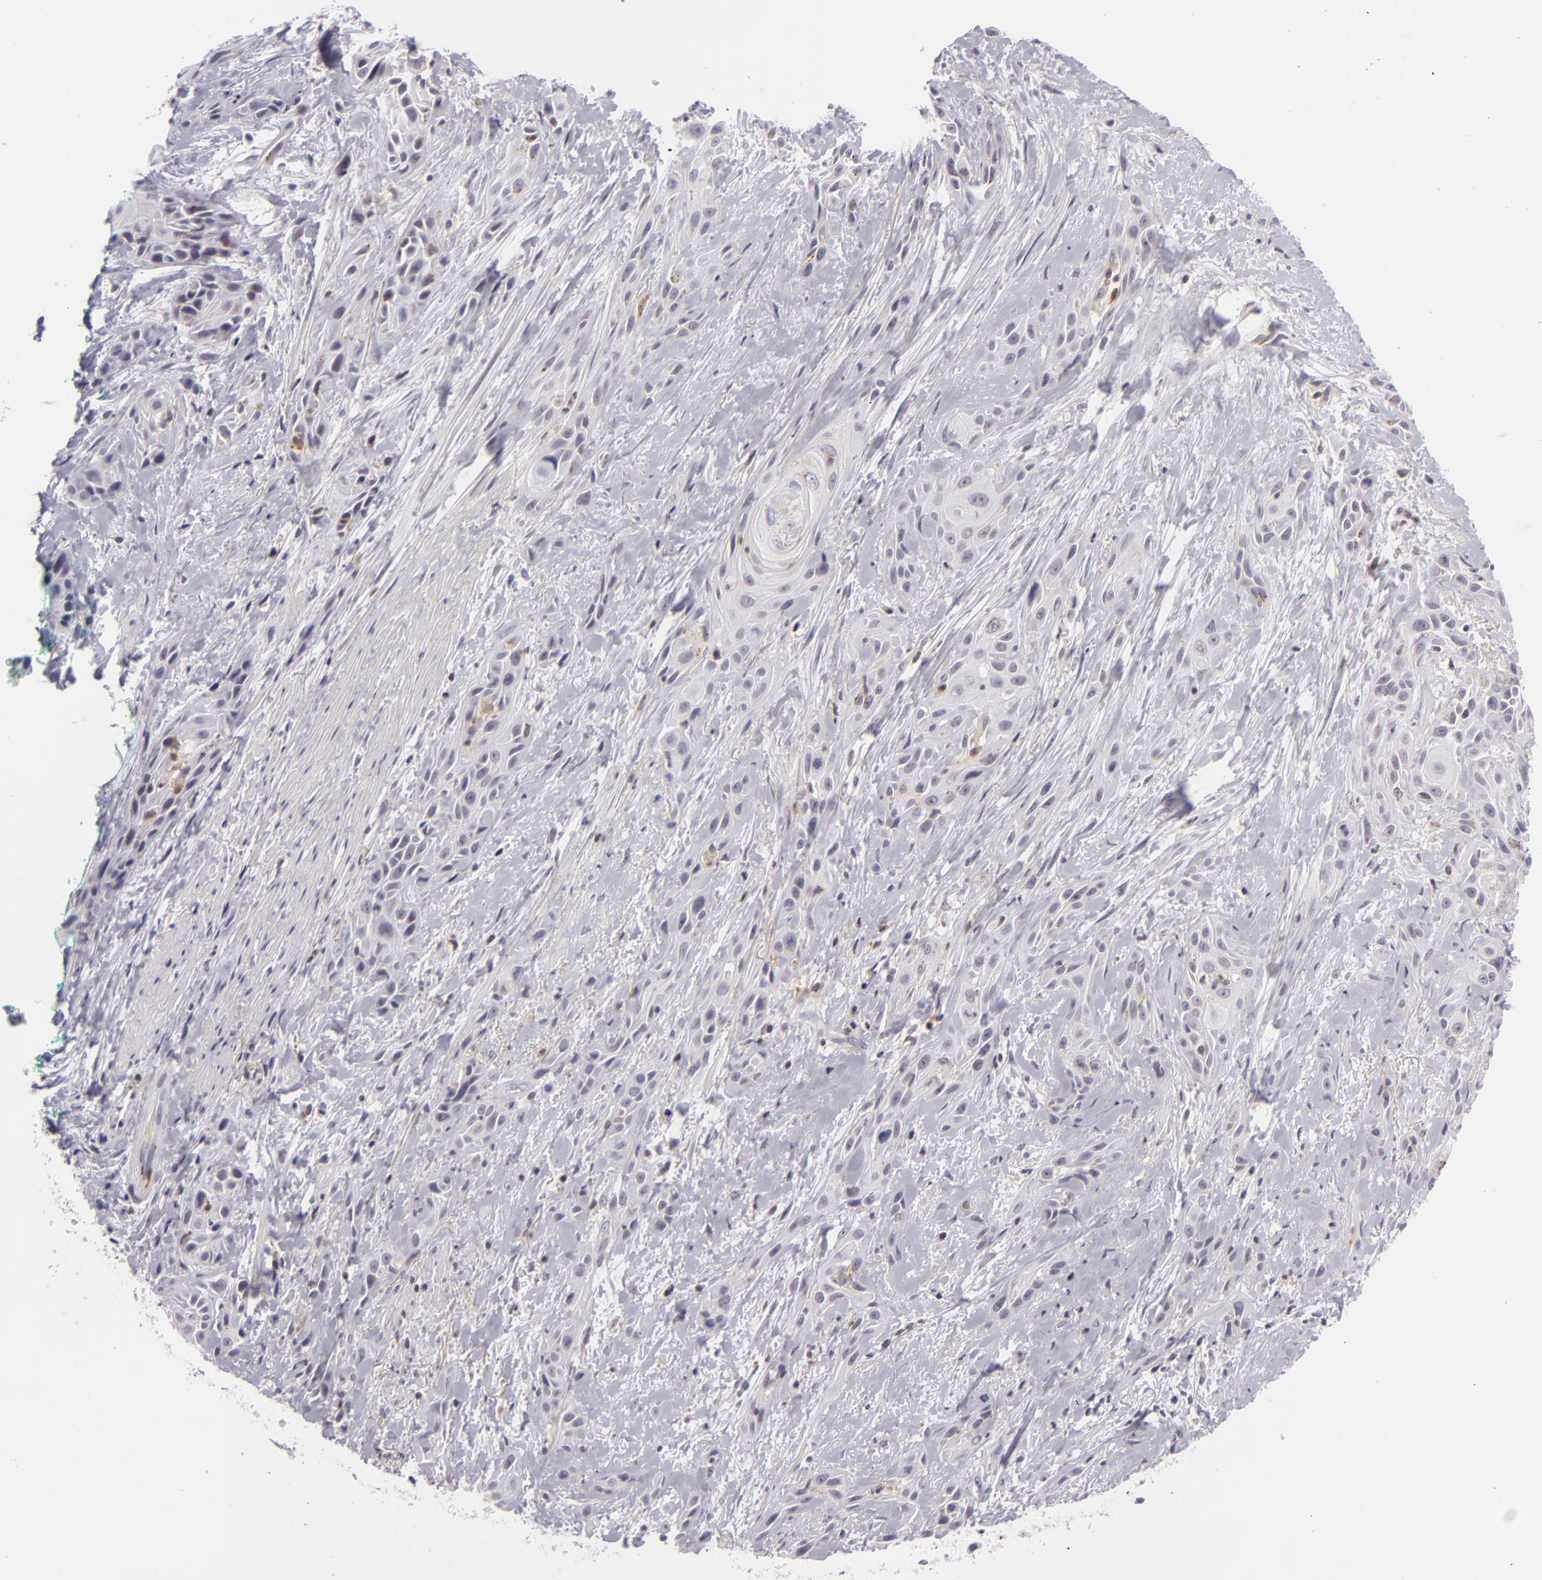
{"staining": {"intensity": "moderate", "quantity": "<25%", "location": "cytoplasmic/membranous"}, "tissue": "skin cancer", "cell_type": "Tumor cells", "image_type": "cancer", "snomed": [{"axis": "morphology", "description": "Squamous cell carcinoma, NOS"}, {"axis": "topography", "description": "Skin"}, {"axis": "topography", "description": "Anal"}], "caption": "There is low levels of moderate cytoplasmic/membranous expression in tumor cells of skin squamous cell carcinoma, as demonstrated by immunohistochemical staining (brown color).", "gene": "KCNAB2", "patient": {"sex": "male", "age": 64}}